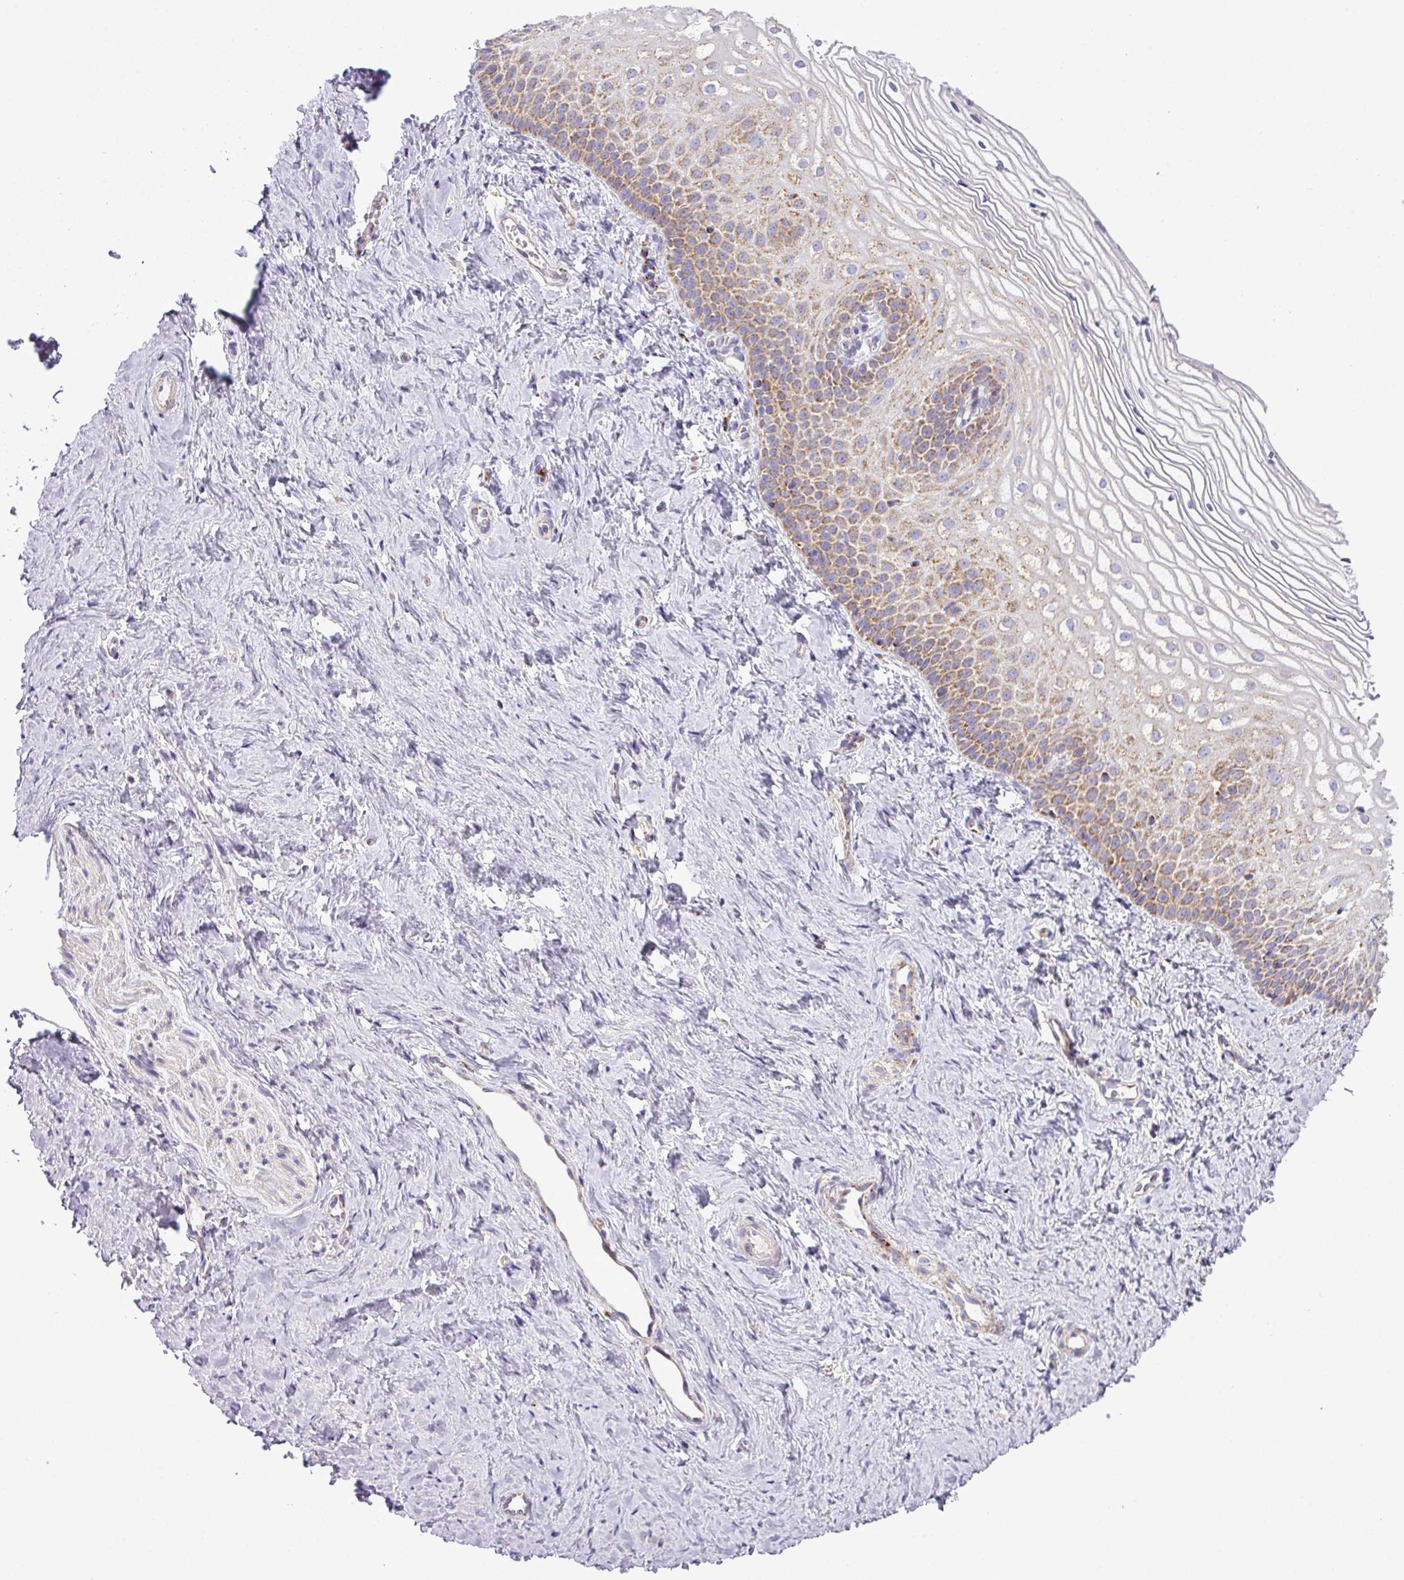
{"staining": {"intensity": "strong", "quantity": "25%-75%", "location": "cytoplasmic/membranous"}, "tissue": "vagina", "cell_type": "Squamous epithelial cells", "image_type": "normal", "snomed": [{"axis": "morphology", "description": "Normal tissue, NOS"}, {"axis": "topography", "description": "Vagina"}], "caption": "The histopathology image exhibits immunohistochemical staining of unremarkable vagina. There is strong cytoplasmic/membranous staining is identified in approximately 25%-75% of squamous epithelial cells.", "gene": "ZNF81", "patient": {"sex": "female", "age": 56}}